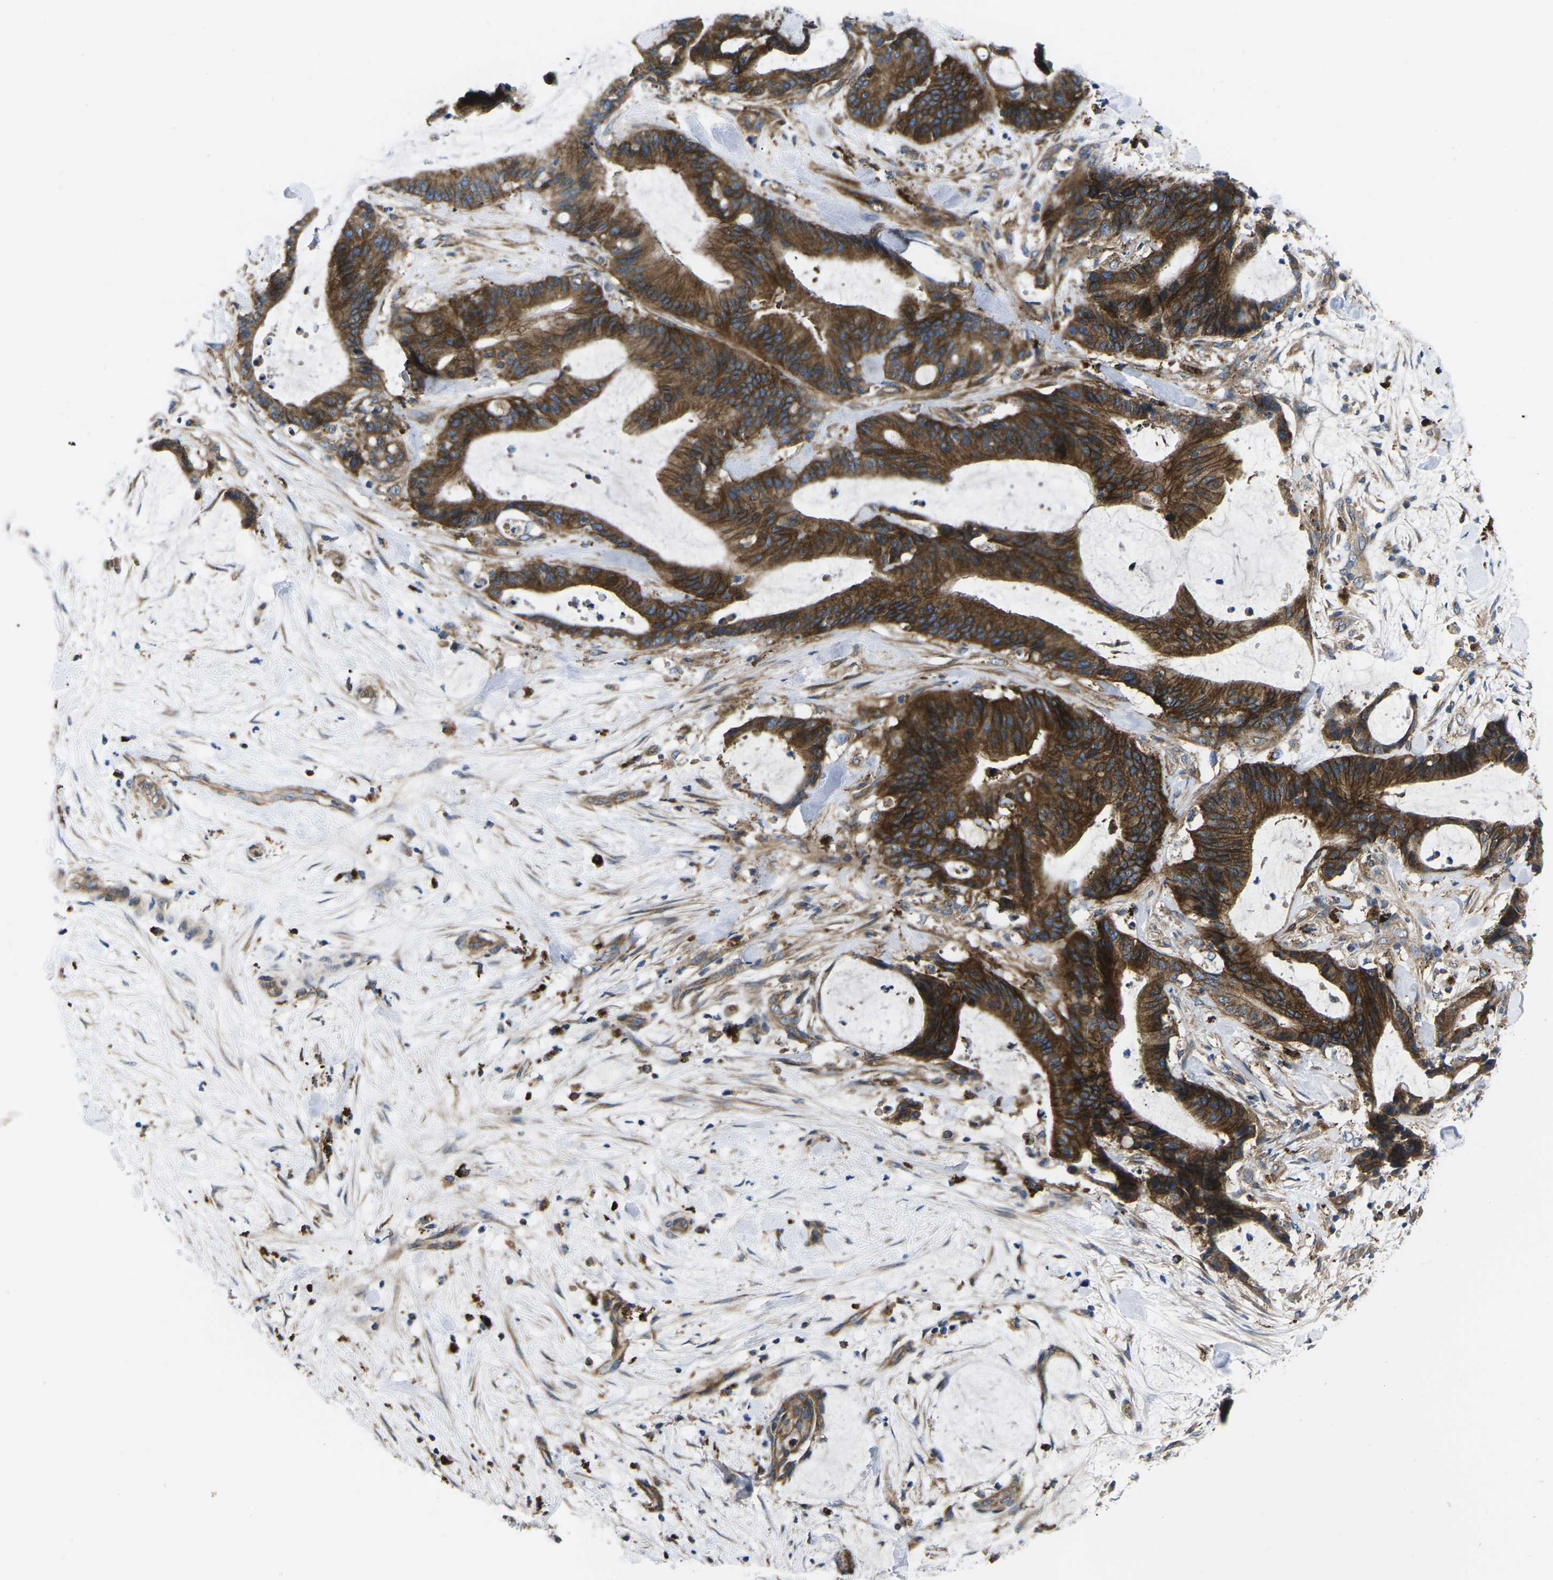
{"staining": {"intensity": "strong", "quantity": ">75%", "location": "cytoplasmic/membranous"}, "tissue": "liver cancer", "cell_type": "Tumor cells", "image_type": "cancer", "snomed": [{"axis": "morphology", "description": "Cholangiocarcinoma"}, {"axis": "topography", "description": "Liver"}], "caption": "A brown stain labels strong cytoplasmic/membranous positivity of a protein in liver cancer (cholangiocarcinoma) tumor cells.", "gene": "DLG1", "patient": {"sex": "female", "age": 73}}